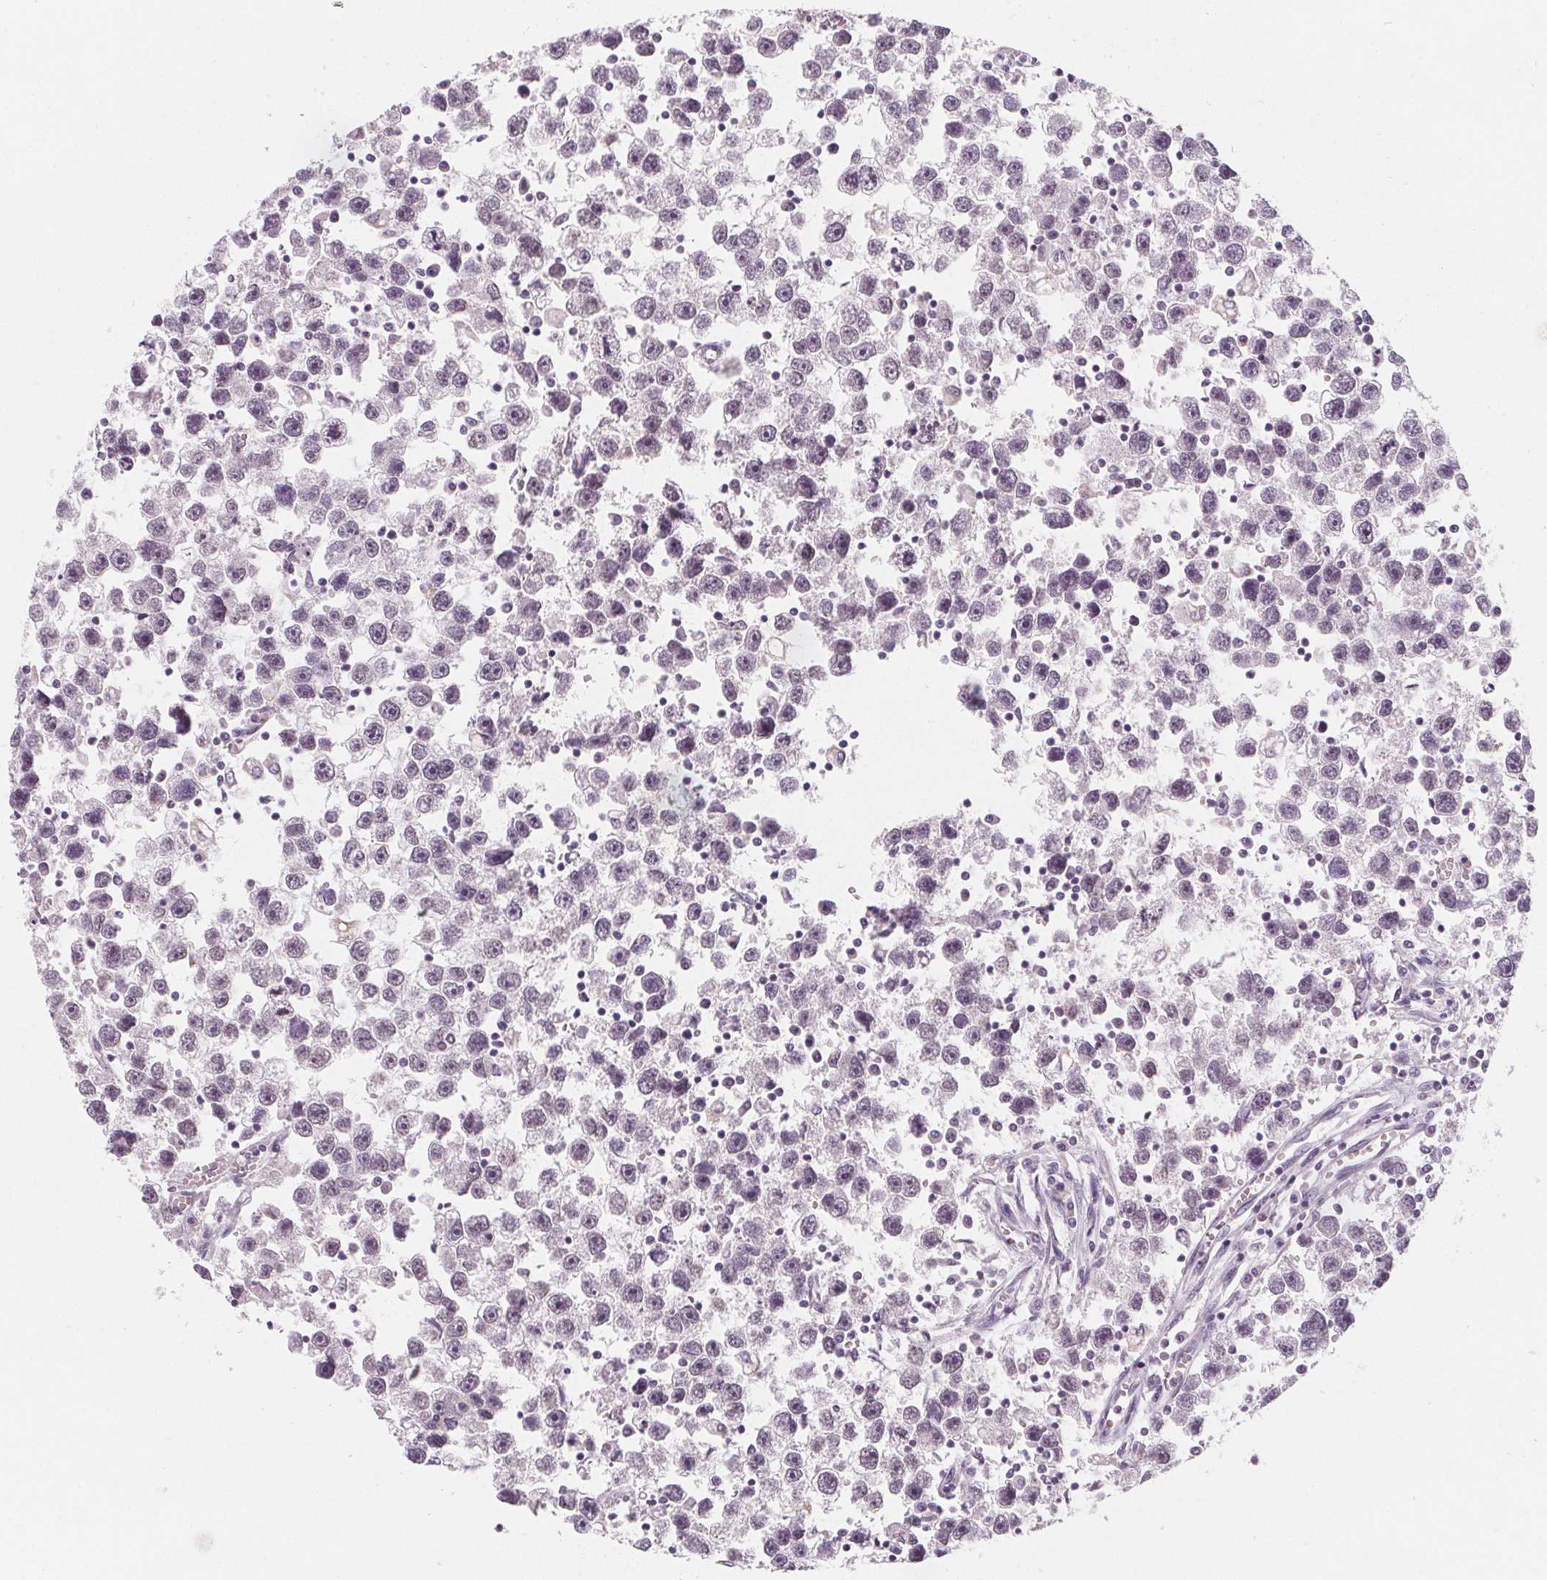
{"staining": {"intensity": "negative", "quantity": "none", "location": "none"}, "tissue": "testis cancer", "cell_type": "Tumor cells", "image_type": "cancer", "snomed": [{"axis": "morphology", "description": "Seminoma, NOS"}, {"axis": "topography", "description": "Testis"}], "caption": "Seminoma (testis) stained for a protein using immunohistochemistry shows no expression tumor cells.", "gene": "DBX2", "patient": {"sex": "male", "age": 30}}